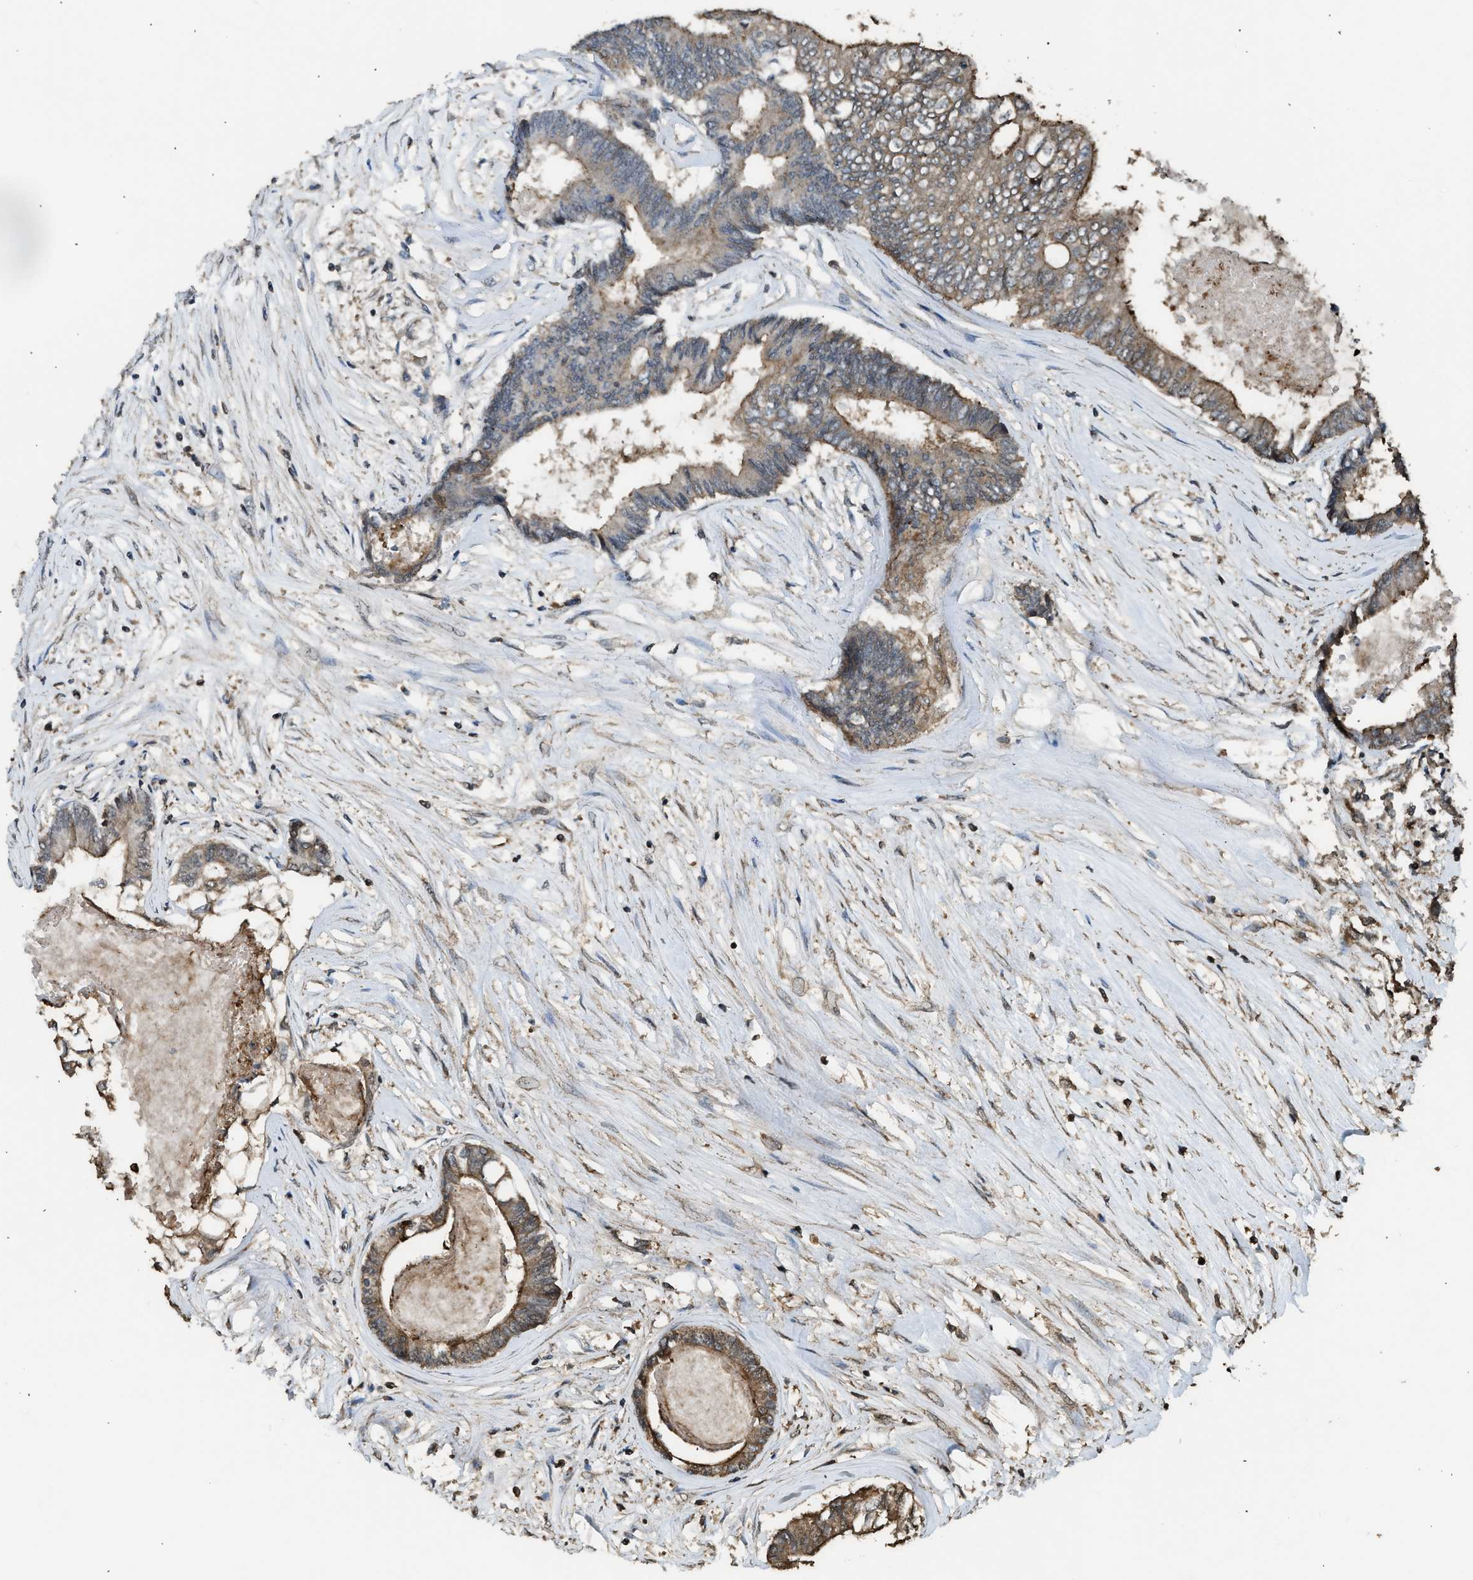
{"staining": {"intensity": "moderate", "quantity": "25%-75%", "location": "cytoplasmic/membranous"}, "tissue": "colorectal cancer", "cell_type": "Tumor cells", "image_type": "cancer", "snomed": [{"axis": "morphology", "description": "Adenocarcinoma, NOS"}, {"axis": "topography", "description": "Rectum"}], "caption": "Immunohistochemistry (DAB) staining of human colorectal adenocarcinoma demonstrates moderate cytoplasmic/membranous protein positivity in about 25%-75% of tumor cells.", "gene": "MYBL2", "patient": {"sex": "male", "age": 63}}